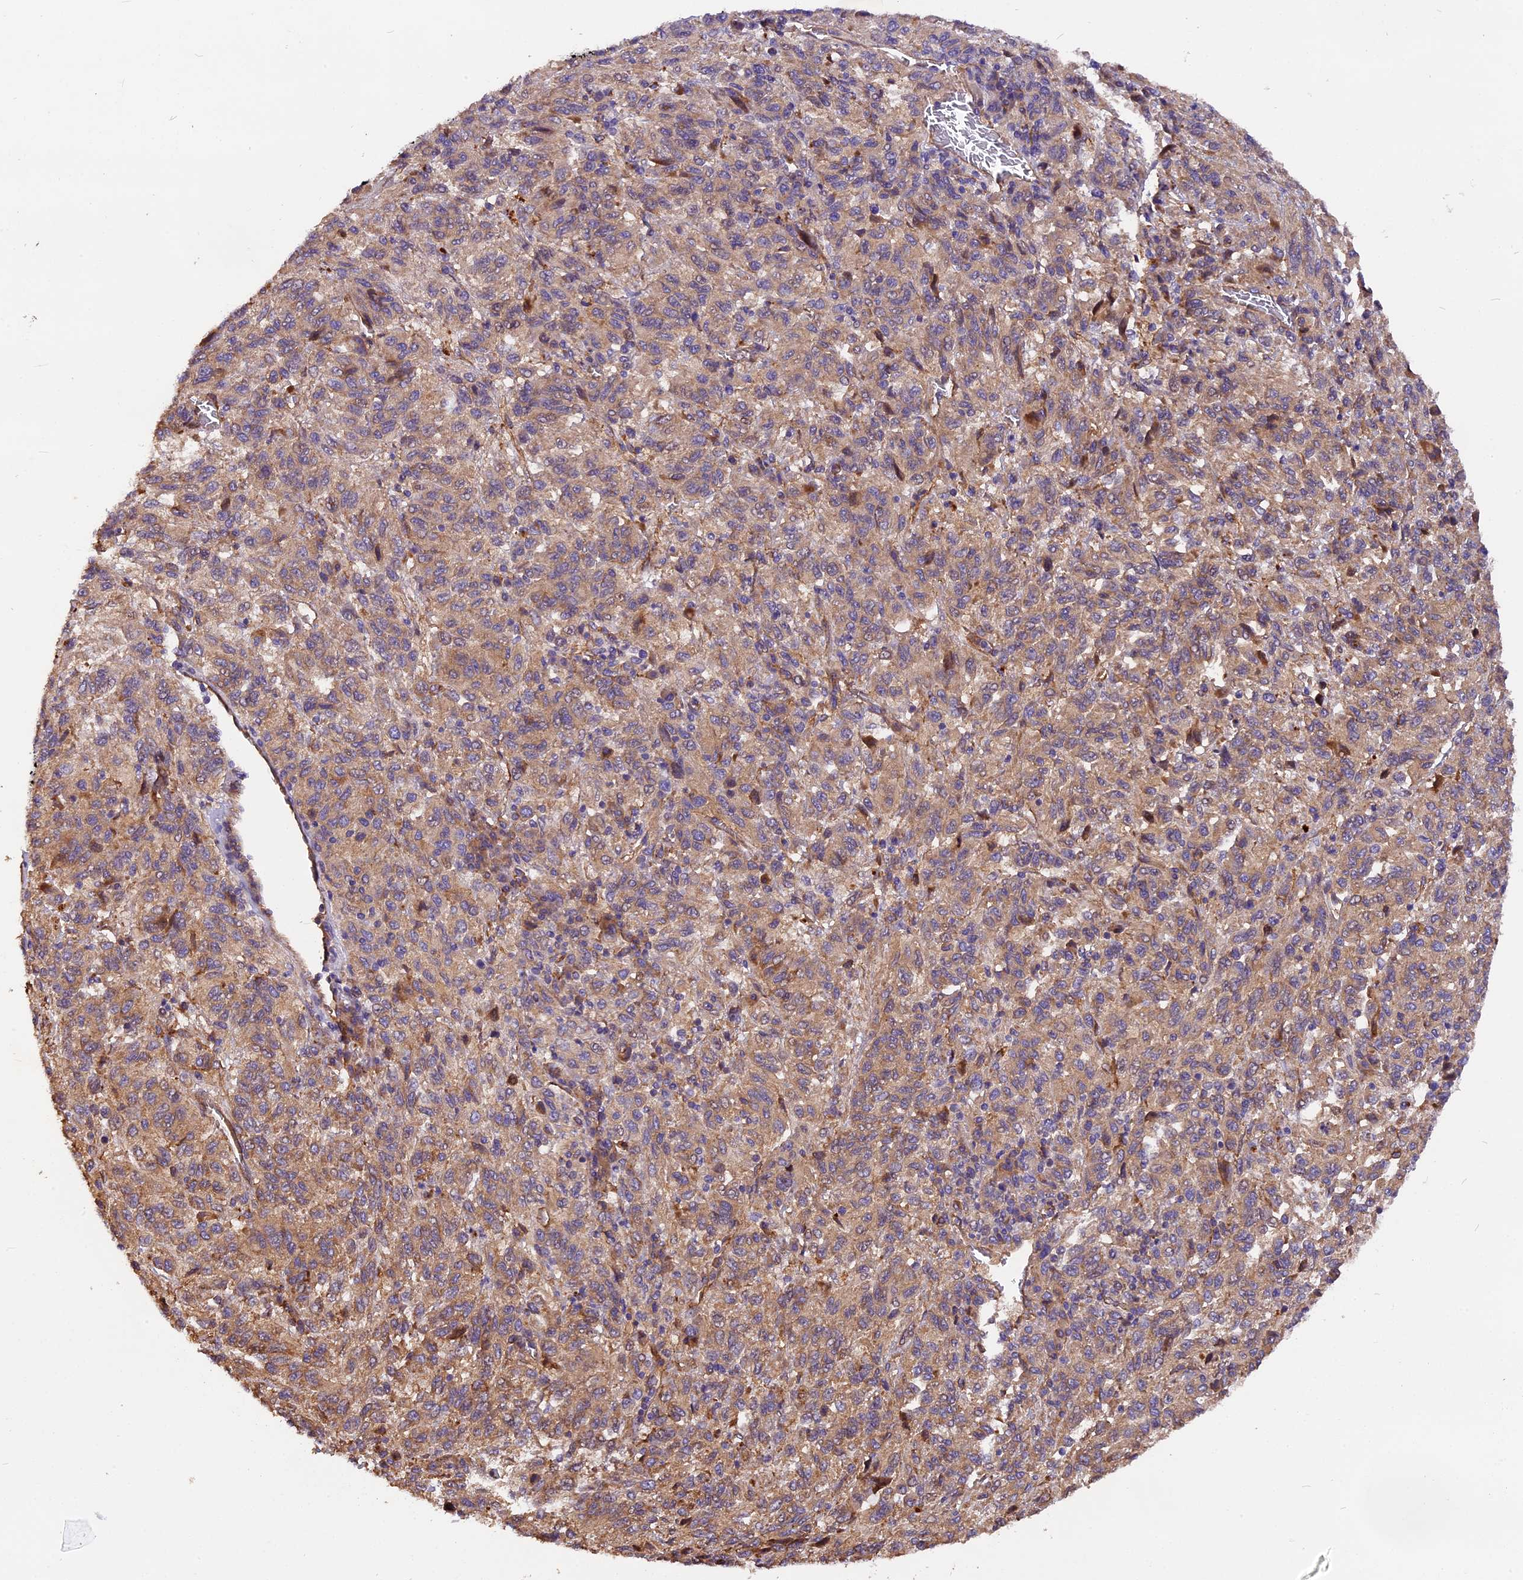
{"staining": {"intensity": "weak", "quantity": "25%-75%", "location": "cytoplasmic/membranous"}, "tissue": "melanoma", "cell_type": "Tumor cells", "image_type": "cancer", "snomed": [{"axis": "morphology", "description": "Malignant melanoma, Metastatic site"}, {"axis": "topography", "description": "Lung"}], "caption": "Malignant melanoma (metastatic site) stained for a protein (brown) reveals weak cytoplasmic/membranous positive positivity in approximately 25%-75% of tumor cells.", "gene": "ERMARD", "patient": {"sex": "male", "age": 64}}